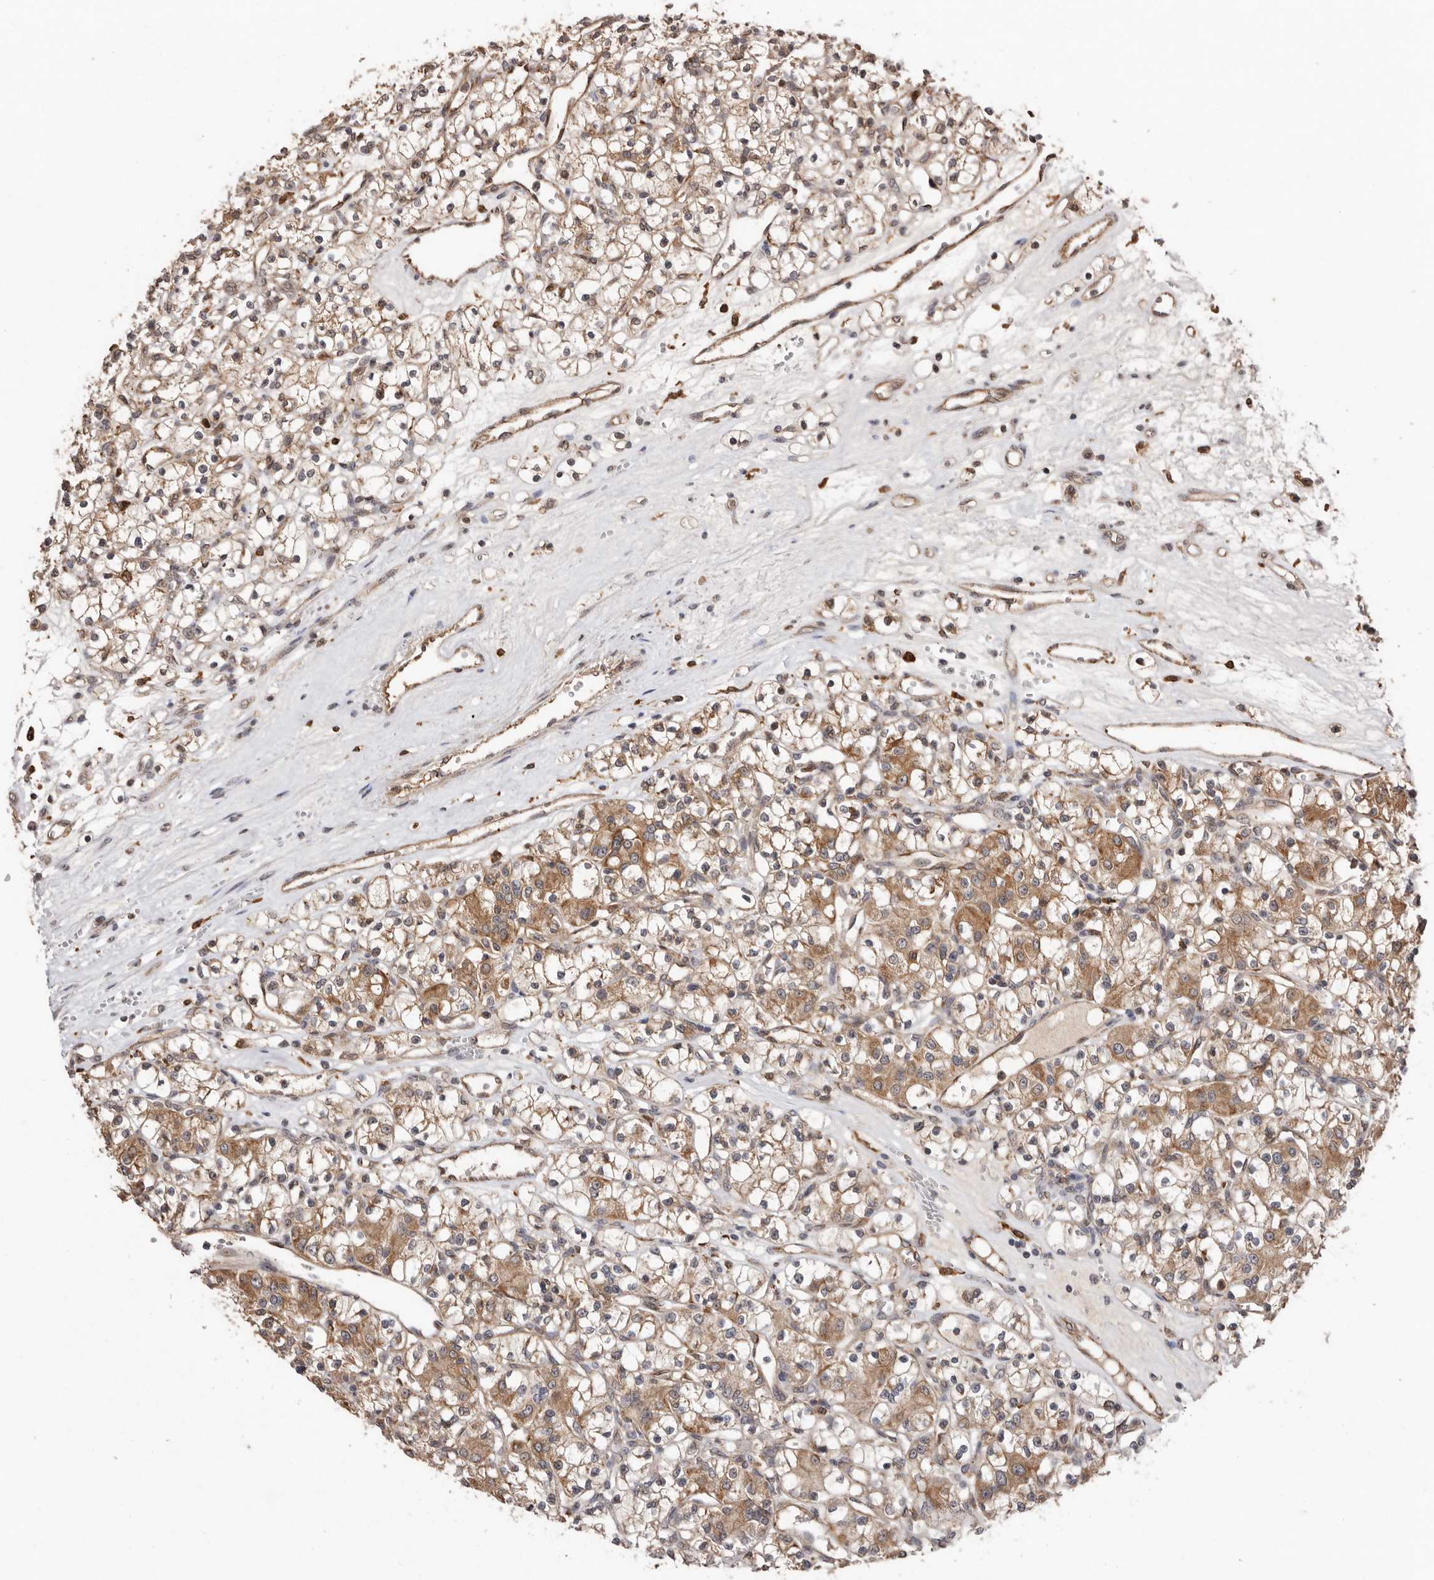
{"staining": {"intensity": "moderate", "quantity": ">75%", "location": "cytoplasmic/membranous"}, "tissue": "renal cancer", "cell_type": "Tumor cells", "image_type": "cancer", "snomed": [{"axis": "morphology", "description": "Adenocarcinoma, NOS"}, {"axis": "topography", "description": "Kidney"}], "caption": "IHC of human renal adenocarcinoma reveals medium levels of moderate cytoplasmic/membranous staining in about >75% of tumor cells. (DAB (3,3'-diaminobenzidine) IHC, brown staining for protein, blue staining for nuclei).", "gene": "RSPO2", "patient": {"sex": "female", "age": 59}}